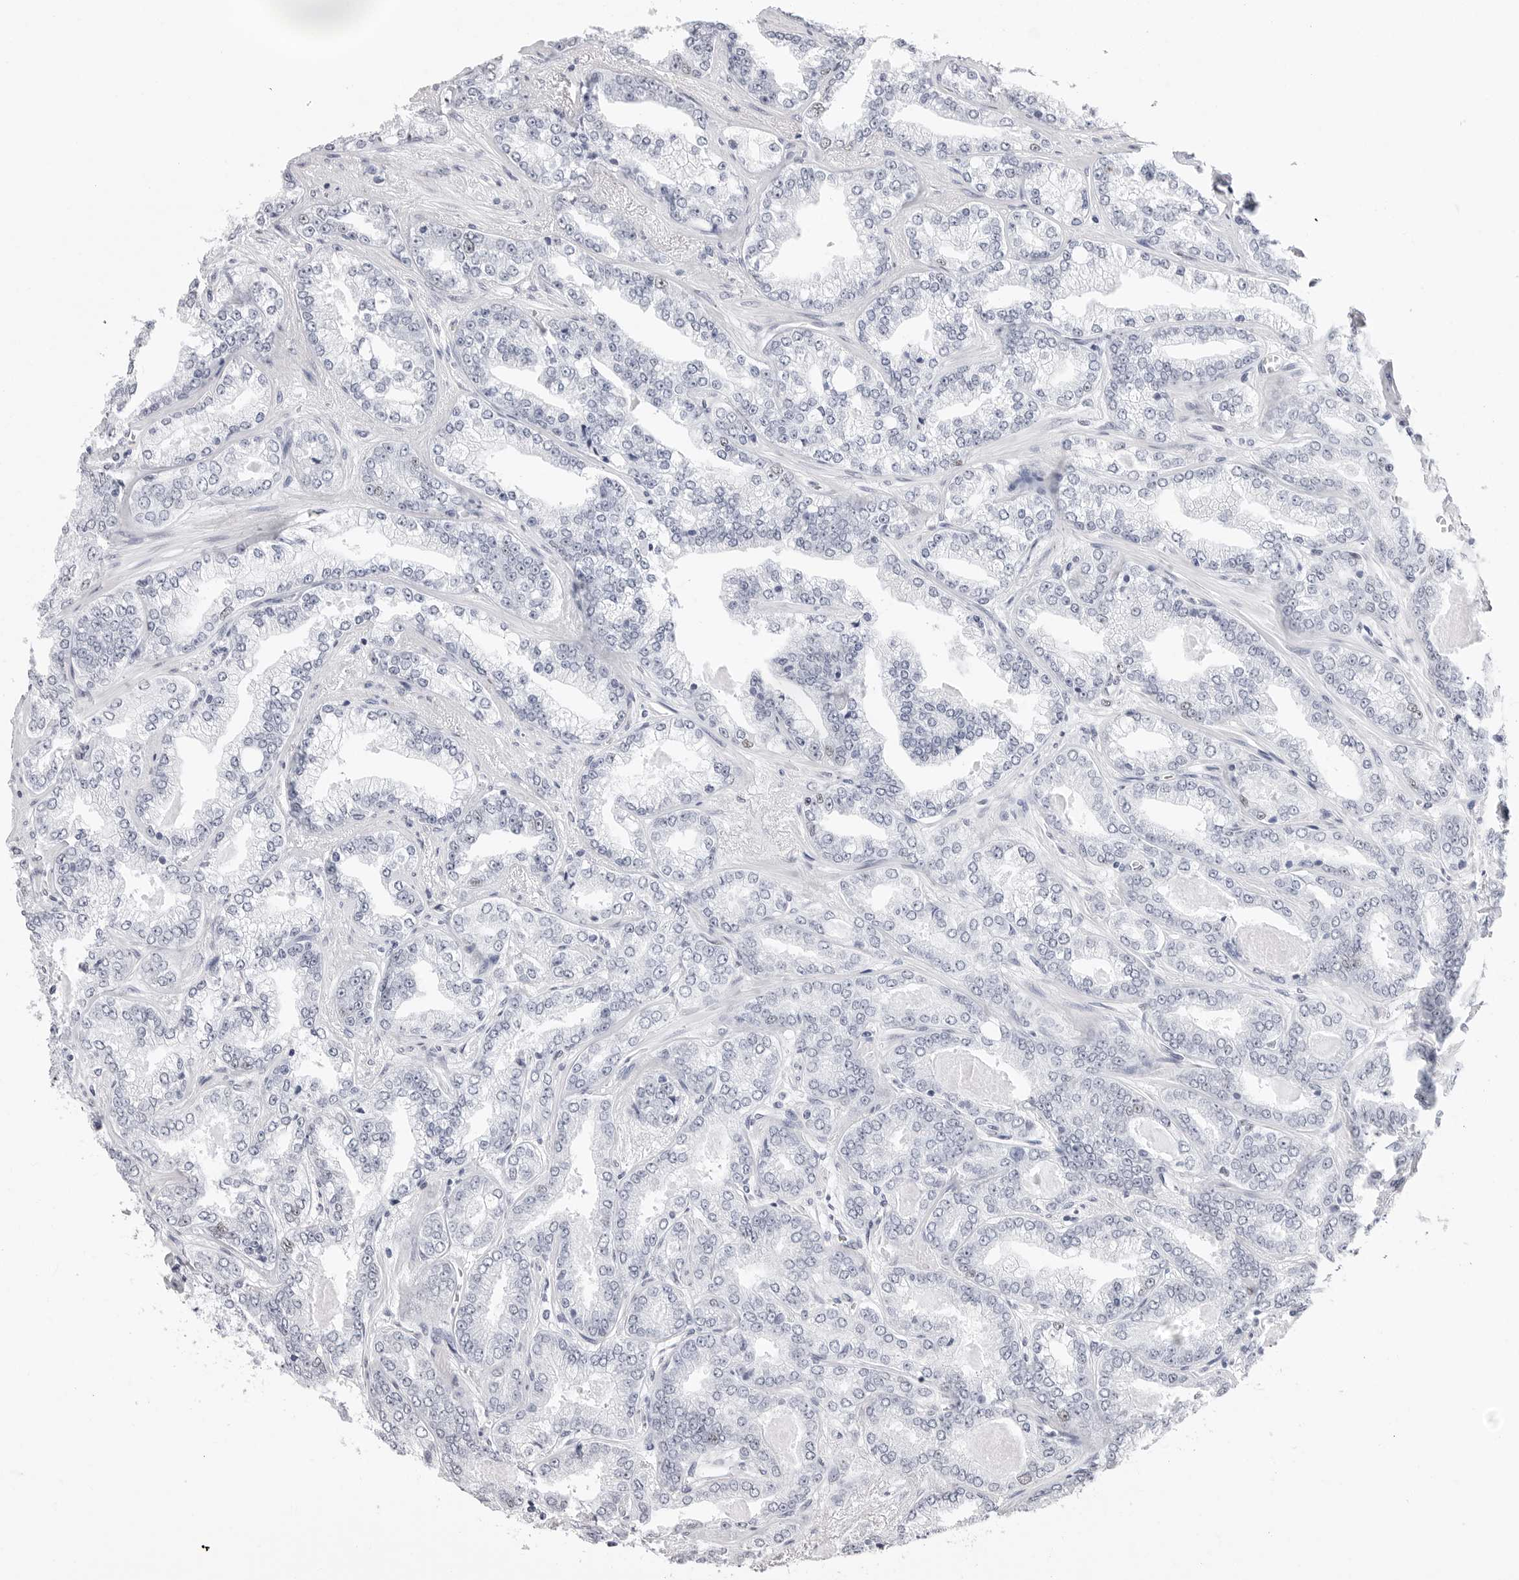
{"staining": {"intensity": "weak", "quantity": "<25%", "location": "nuclear"}, "tissue": "prostate cancer", "cell_type": "Tumor cells", "image_type": "cancer", "snomed": [{"axis": "morphology", "description": "Adenocarcinoma, High grade"}, {"axis": "topography", "description": "Prostate"}], "caption": "Prostate cancer was stained to show a protein in brown. There is no significant positivity in tumor cells.", "gene": "NASP", "patient": {"sex": "male", "age": 71}}